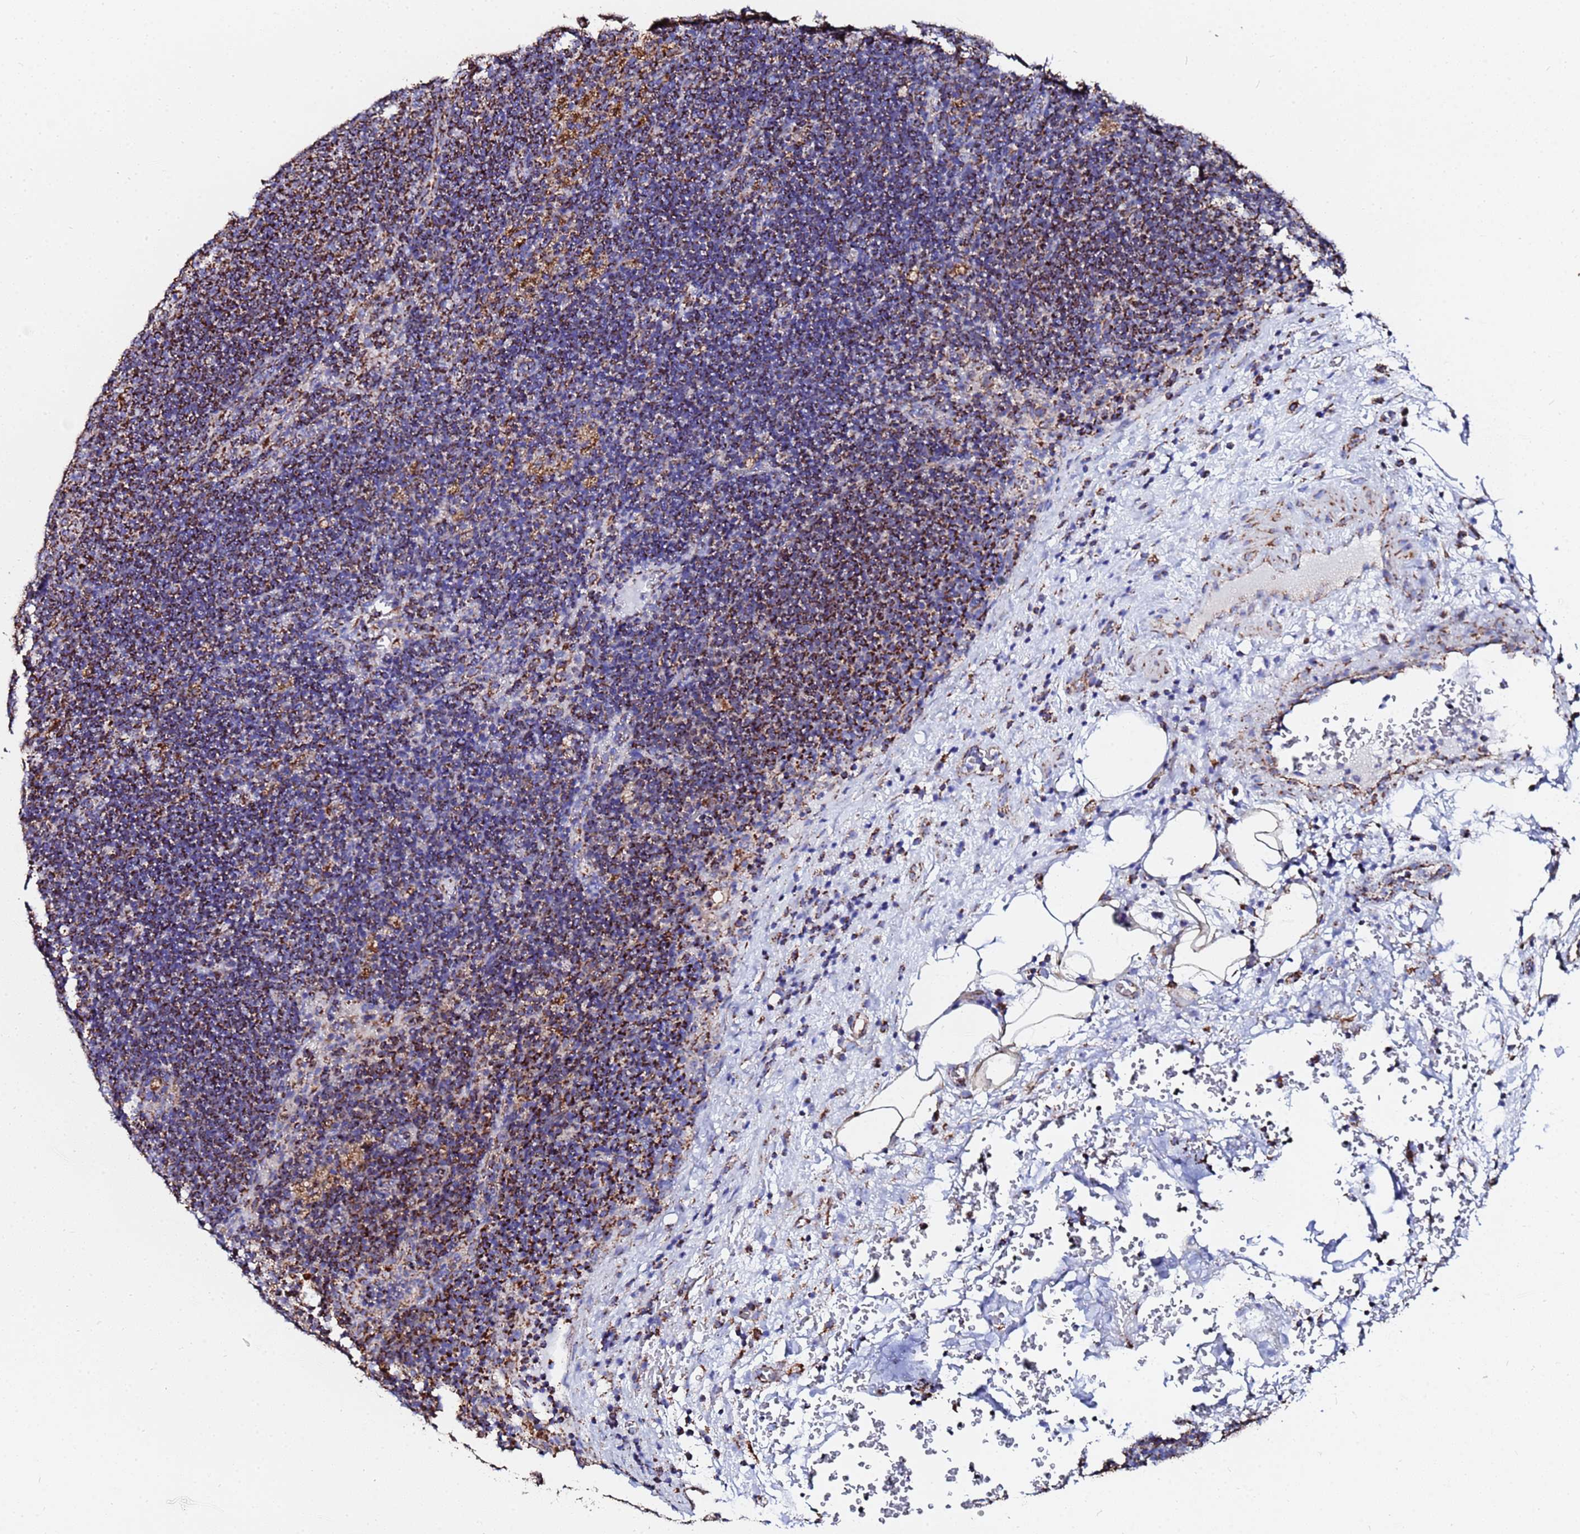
{"staining": {"intensity": "strong", "quantity": ">75%", "location": "cytoplasmic/membranous"}, "tissue": "lymph node", "cell_type": "Germinal center cells", "image_type": "normal", "snomed": [{"axis": "morphology", "description": "Normal tissue, NOS"}, {"axis": "topography", "description": "Lymph node"}], "caption": "An IHC image of normal tissue is shown. Protein staining in brown shows strong cytoplasmic/membranous positivity in lymph node within germinal center cells. (DAB IHC with brightfield microscopy, high magnification).", "gene": "GLUD1", "patient": {"sex": "female", "age": 70}}